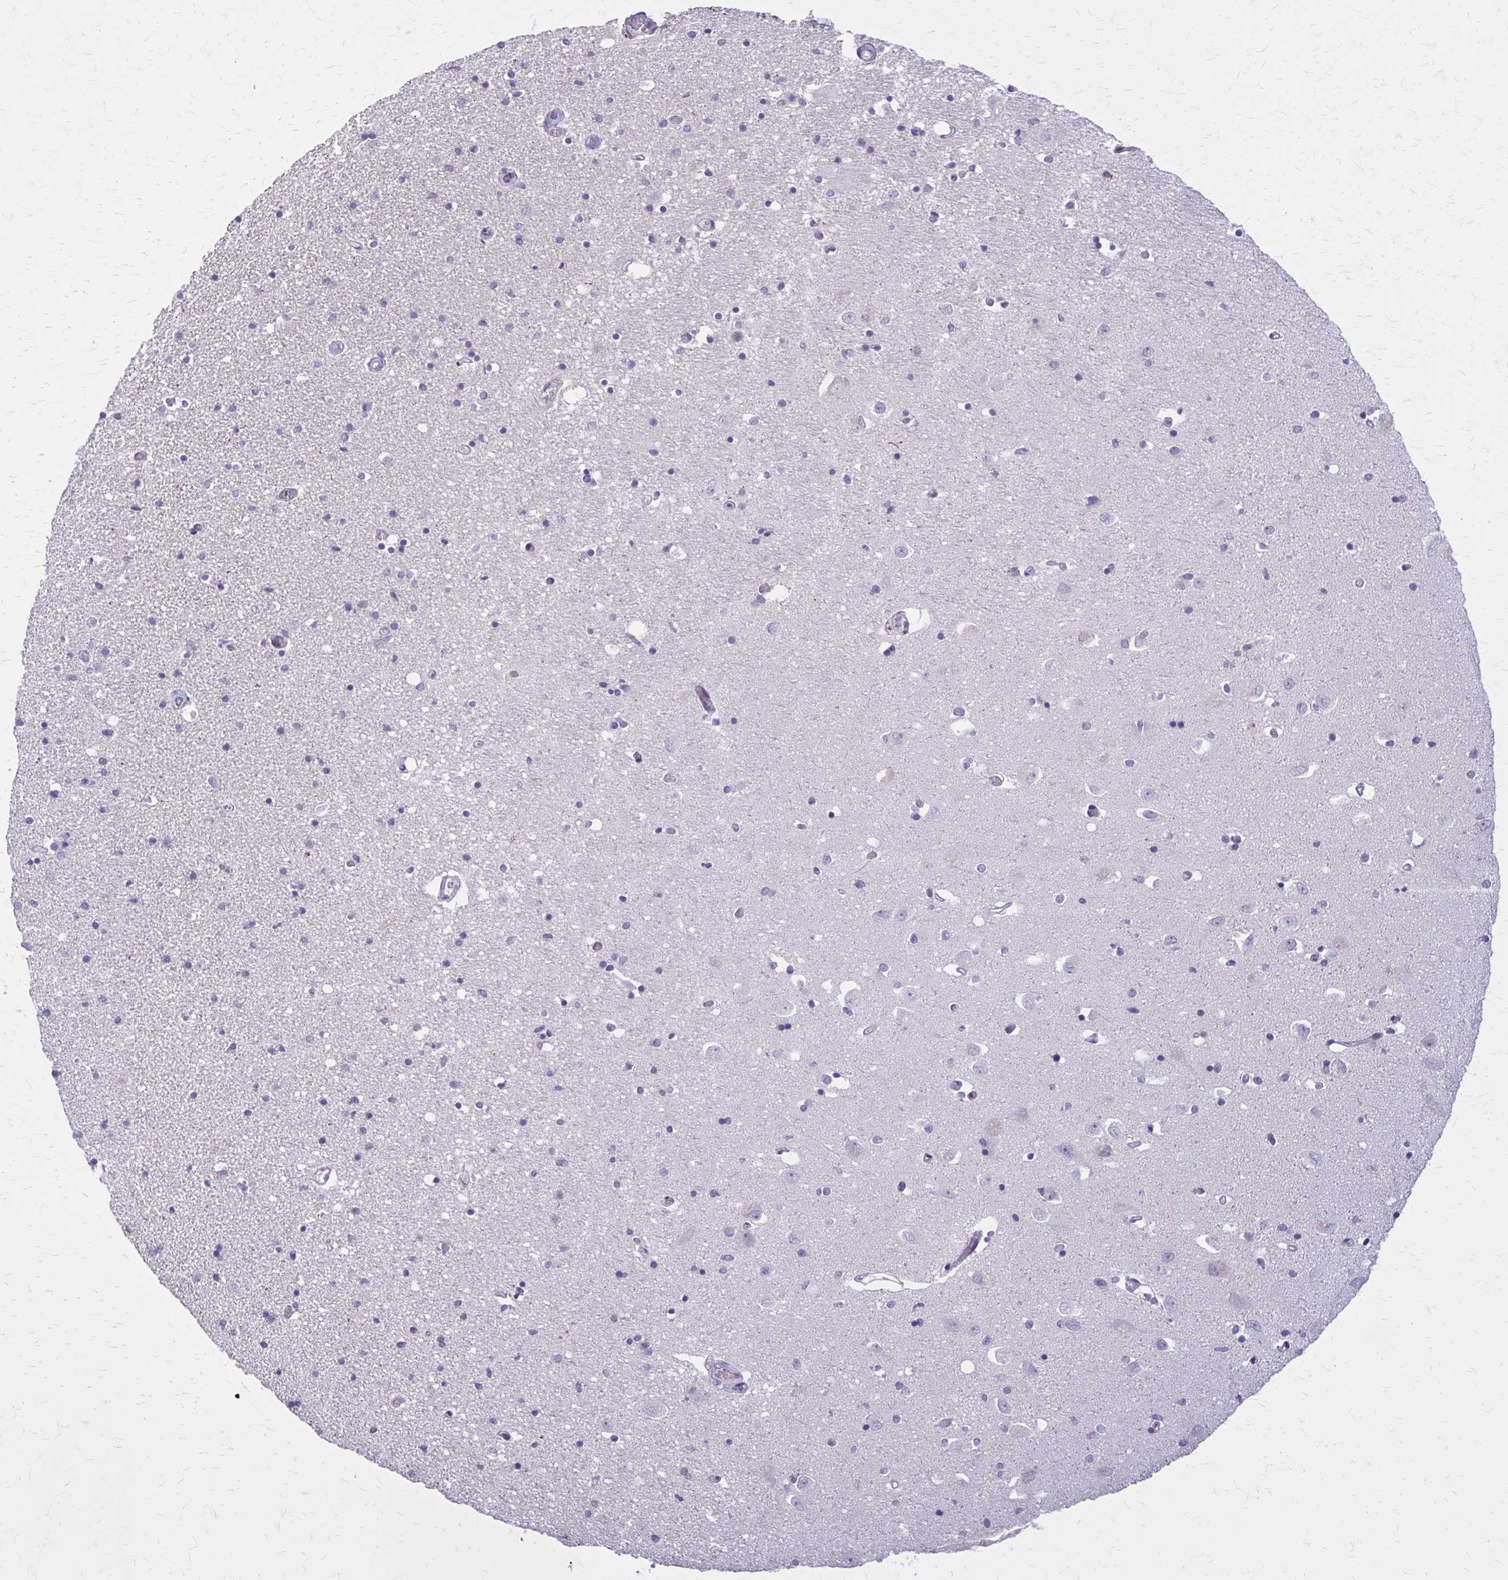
{"staining": {"intensity": "negative", "quantity": "none", "location": "none"}, "tissue": "caudate", "cell_type": "Glial cells", "image_type": "normal", "snomed": [{"axis": "morphology", "description": "Normal tissue, NOS"}, {"axis": "topography", "description": "Lateral ventricle wall"}, {"axis": "topography", "description": "Hippocampus"}], "caption": "There is no significant positivity in glial cells of caudate. (DAB (3,3'-diaminobenzidine) immunohistochemistry with hematoxylin counter stain).", "gene": "OR4A47", "patient": {"sex": "female", "age": 63}}